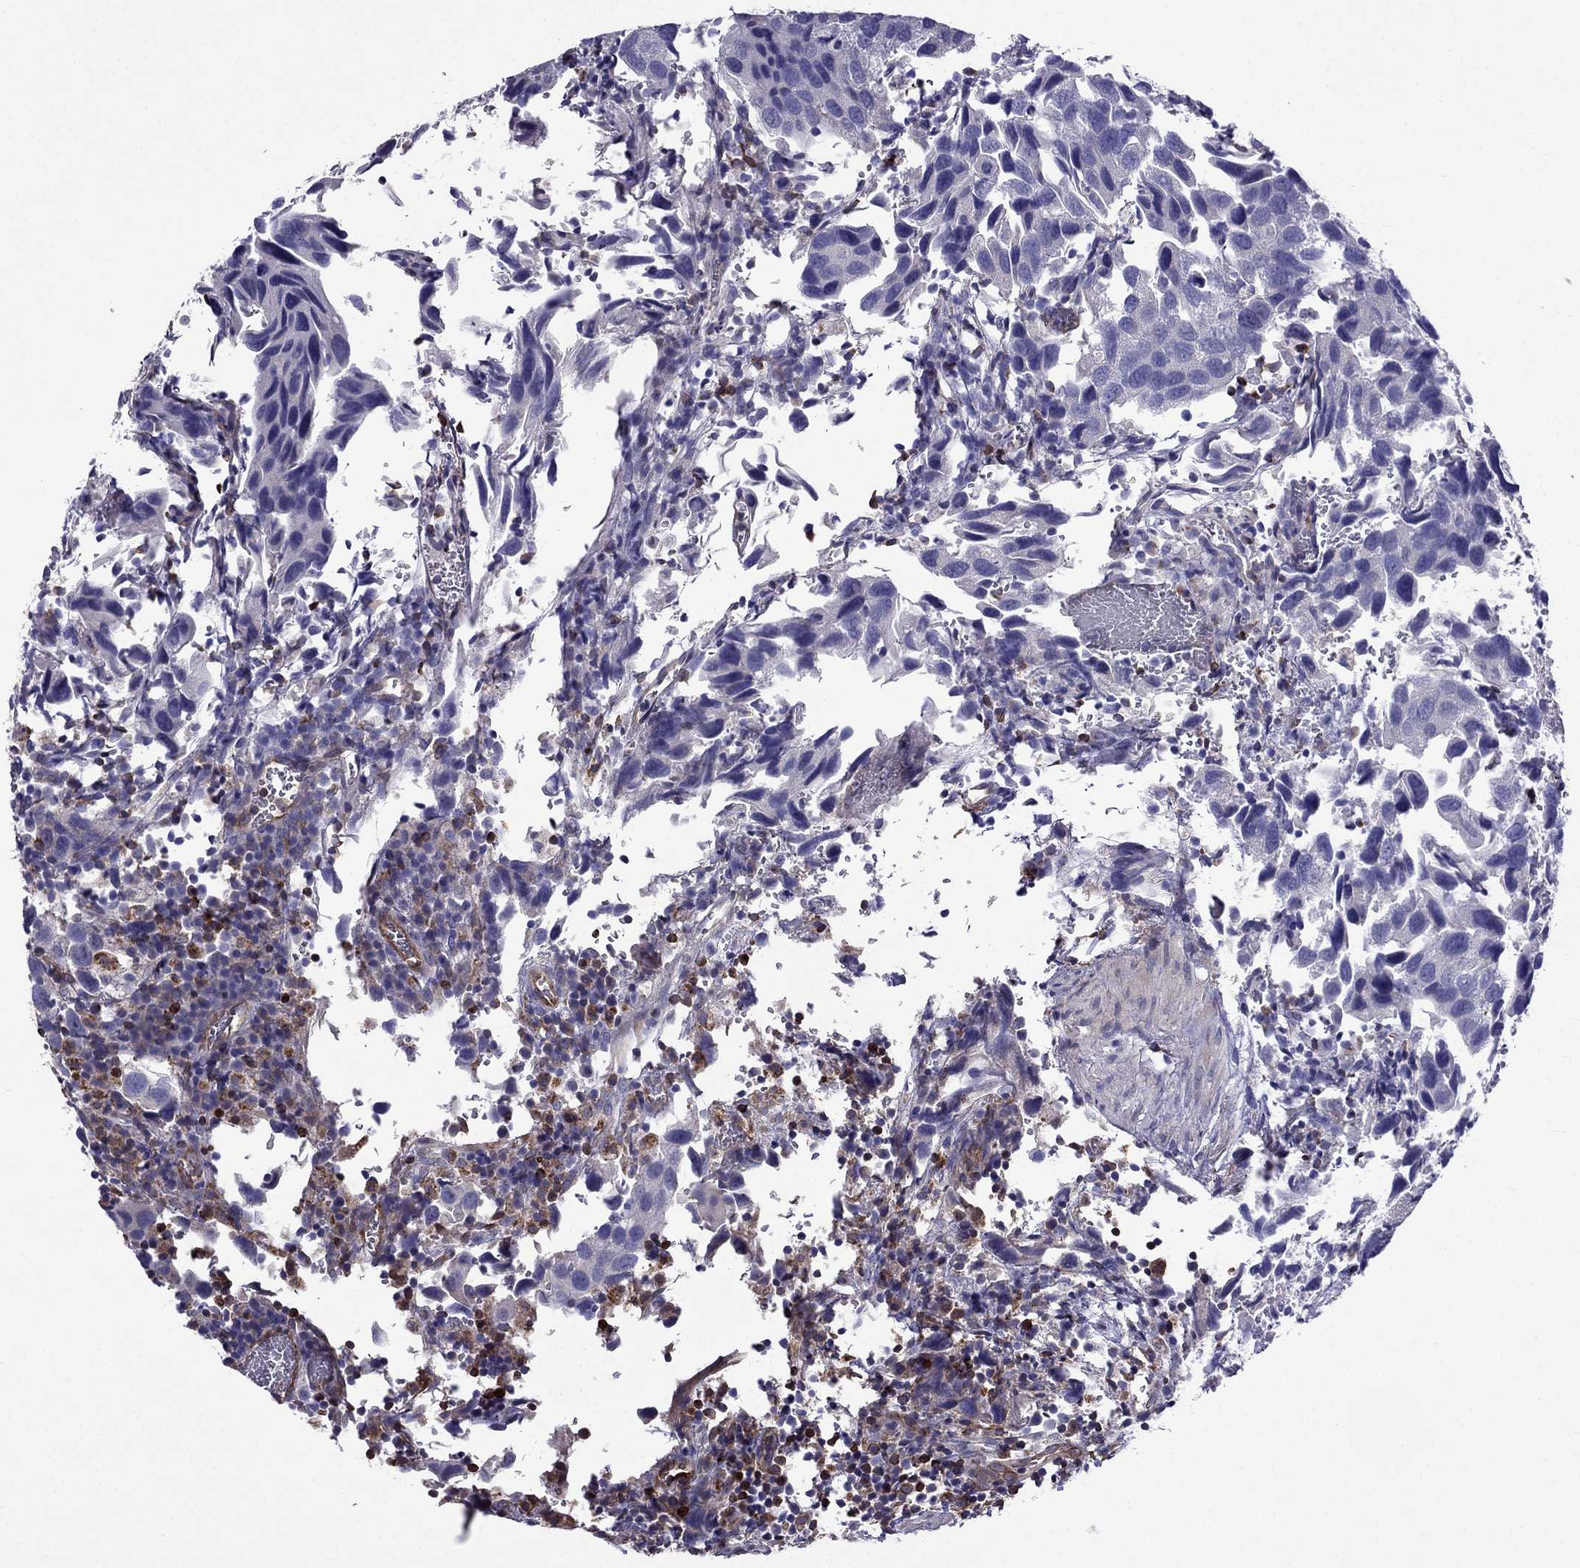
{"staining": {"intensity": "negative", "quantity": "none", "location": "none"}, "tissue": "urothelial cancer", "cell_type": "Tumor cells", "image_type": "cancer", "snomed": [{"axis": "morphology", "description": "Urothelial carcinoma, High grade"}, {"axis": "topography", "description": "Urinary bladder"}], "caption": "An IHC micrograph of urothelial cancer is shown. There is no staining in tumor cells of urothelial cancer. (Brightfield microscopy of DAB (3,3'-diaminobenzidine) immunohistochemistry (IHC) at high magnification).", "gene": "GNAL", "patient": {"sex": "male", "age": 79}}